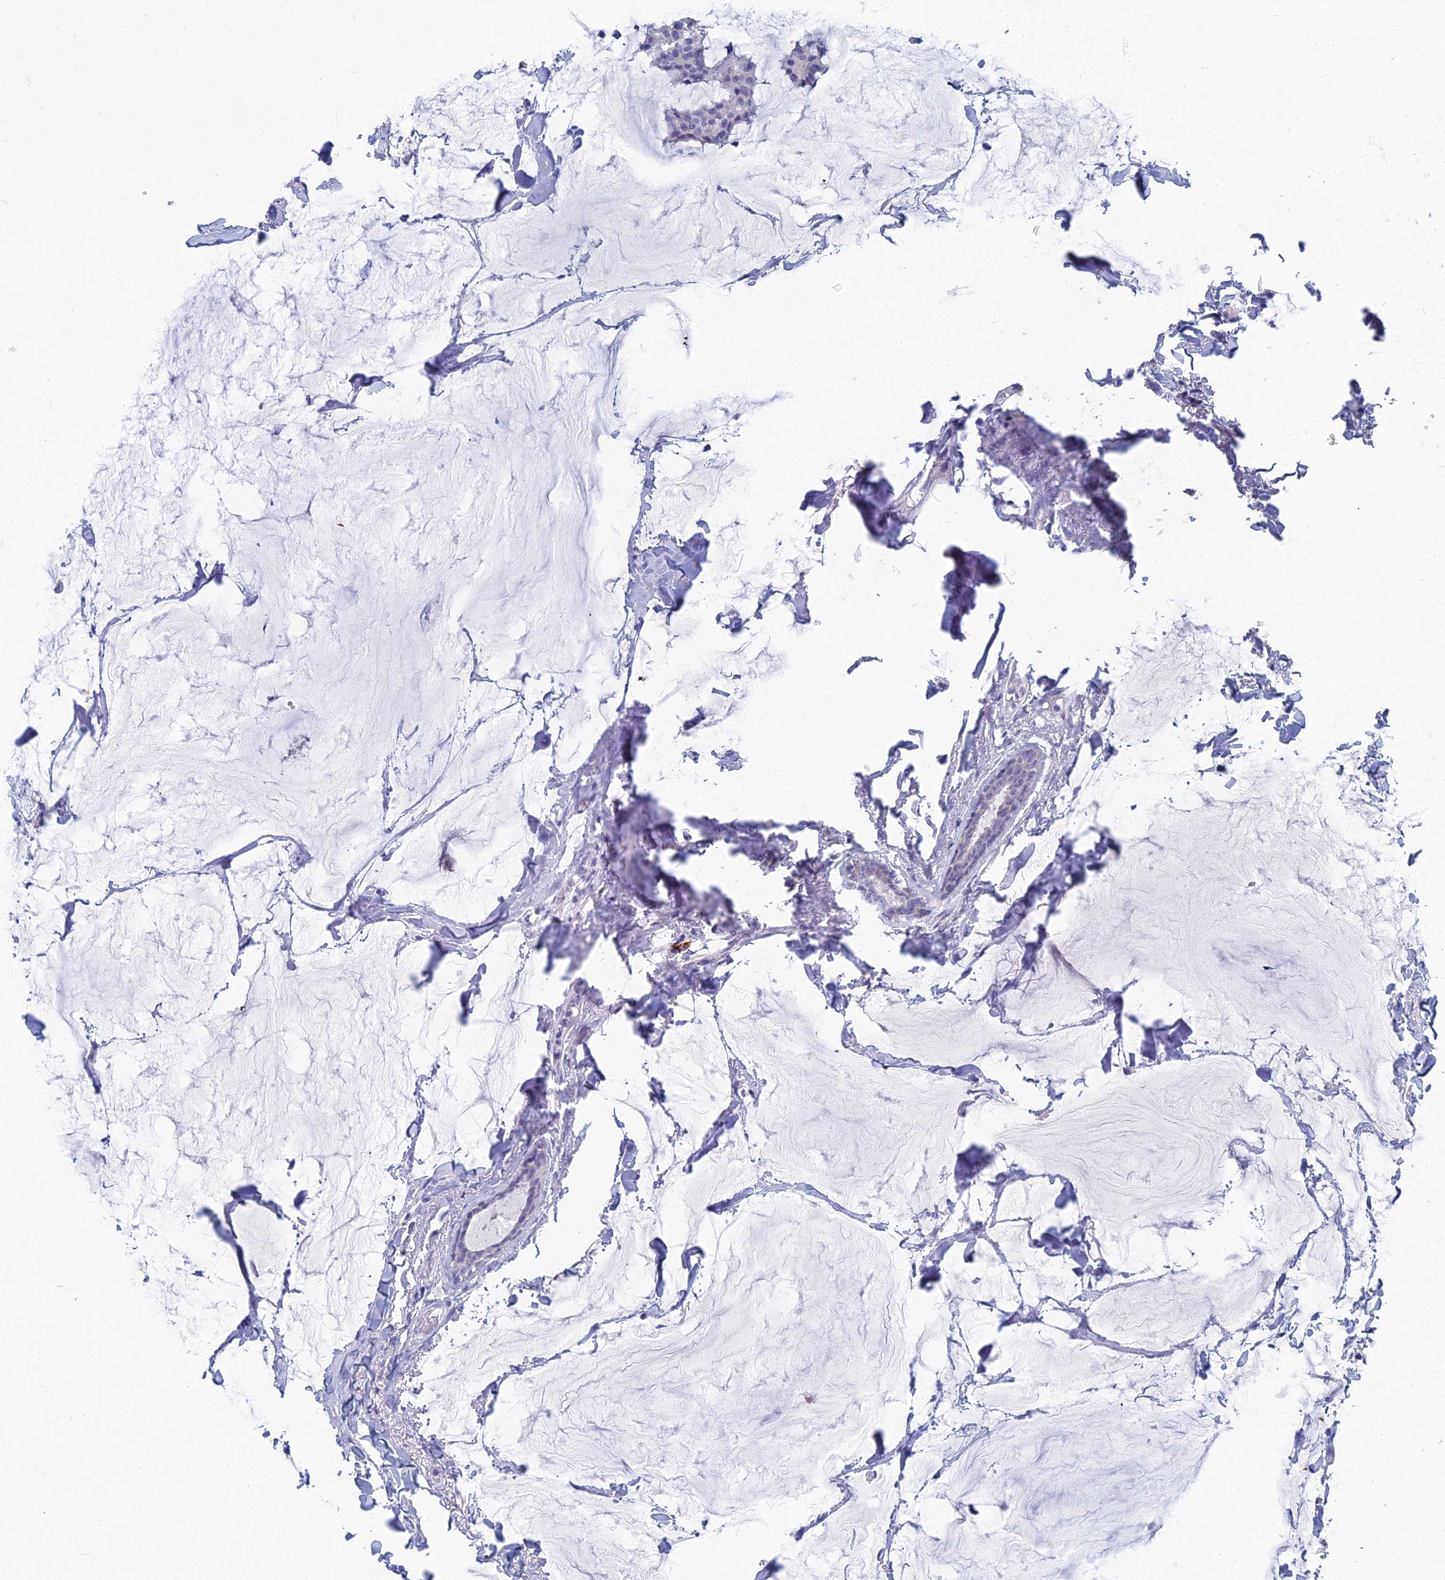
{"staining": {"intensity": "negative", "quantity": "none", "location": "none"}, "tissue": "breast cancer", "cell_type": "Tumor cells", "image_type": "cancer", "snomed": [{"axis": "morphology", "description": "Duct carcinoma"}, {"axis": "topography", "description": "Breast"}], "caption": "DAB immunohistochemical staining of human intraductal carcinoma (breast) exhibits no significant staining in tumor cells. (Stains: DAB (3,3'-diaminobenzidine) IHC with hematoxylin counter stain, Microscopy: brightfield microscopy at high magnification).", "gene": "SPIN4", "patient": {"sex": "female", "age": 93}}